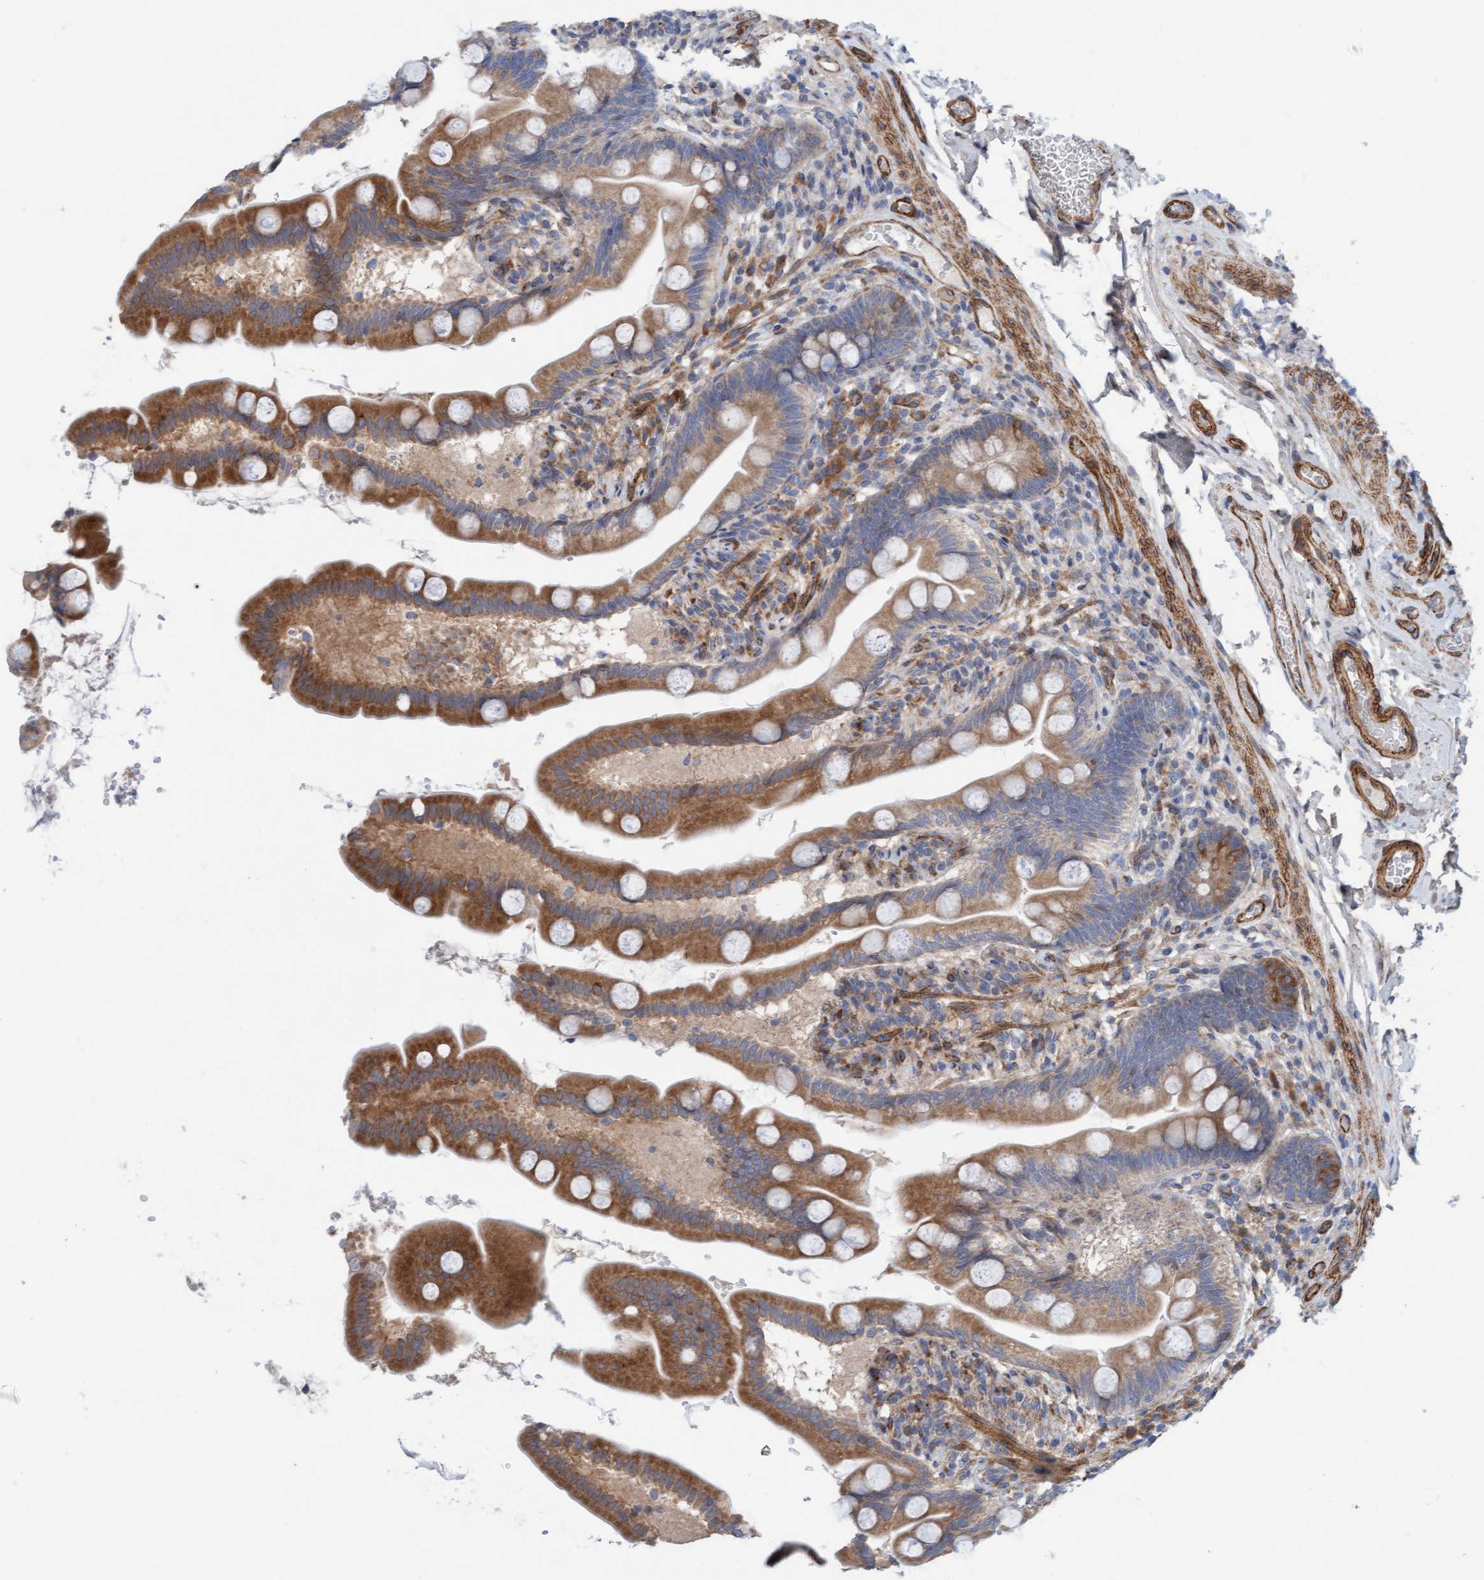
{"staining": {"intensity": "moderate", "quantity": ">75%", "location": "cytoplasmic/membranous"}, "tissue": "small intestine", "cell_type": "Glandular cells", "image_type": "normal", "snomed": [{"axis": "morphology", "description": "Normal tissue, NOS"}, {"axis": "topography", "description": "Small intestine"}], "caption": "This is a micrograph of immunohistochemistry (IHC) staining of unremarkable small intestine, which shows moderate expression in the cytoplasmic/membranous of glandular cells.", "gene": "CDK5RAP3", "patient": {"sex": "female", "age": 56}}